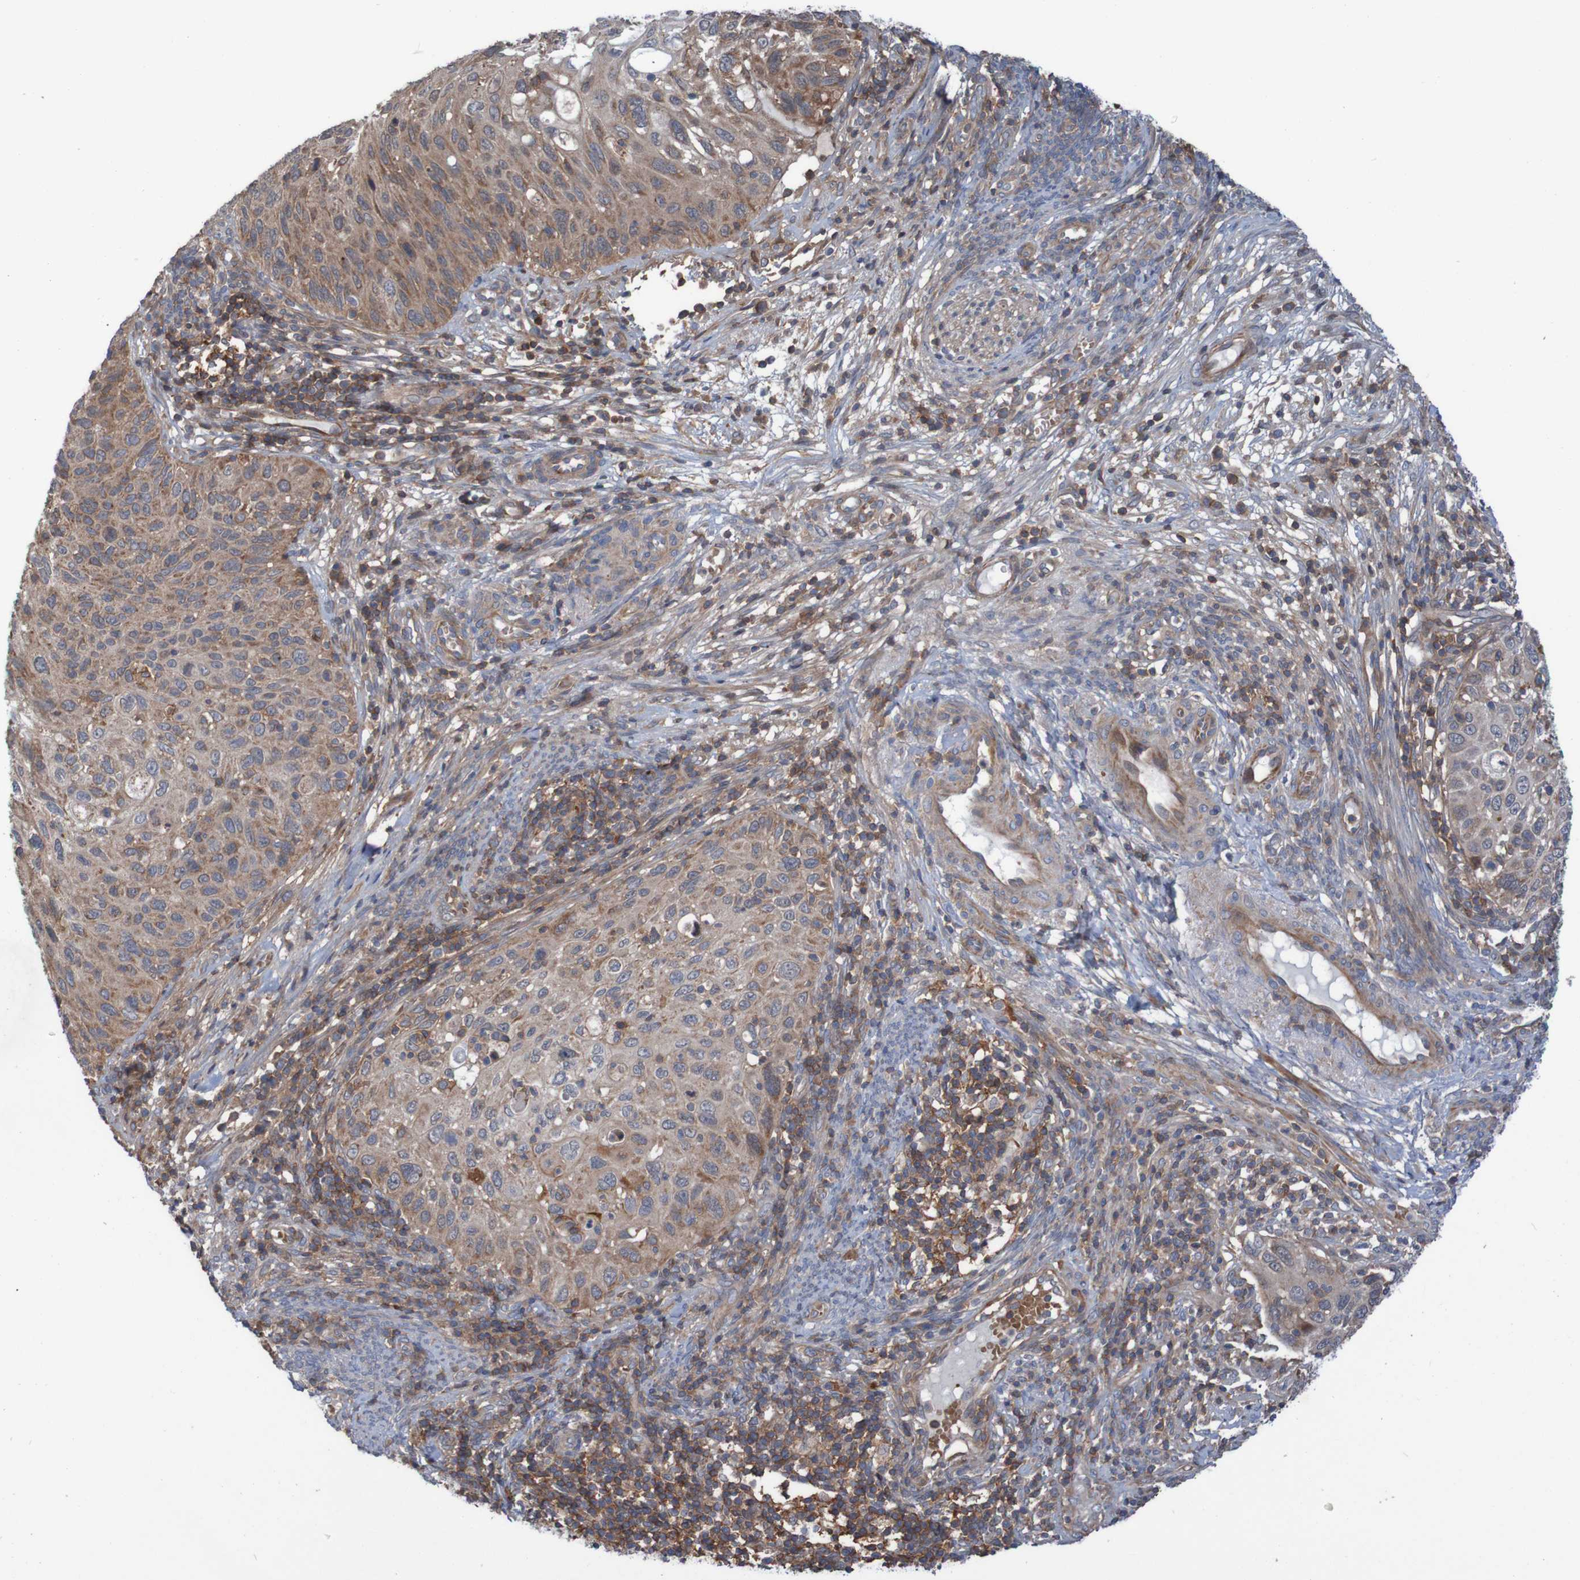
{"staining": {"intensity": "moderate", "quantity": ">75%", "location": "cytoplasmic/membranous"}, "tissue": "cervical cancer", "cell_type": "Tumor cells", "image_type": "cancer", "snomed": [{"axis": "morphology", "description": "Squamous cell carcinoma, NOS"}, {"axis": "topography", "description": "Cervix"}], "caption": "Immunohistochemistry micrograph of human cervical cancer (squamous cell carcinoma) stained for a protein (brown), which demonstrates medium levels of moderate cytoplasmic/membranous positivity in about >75% of tumor cells.", "gene": "PDGFB", "patient": {"sex": "female", "age": 70}}